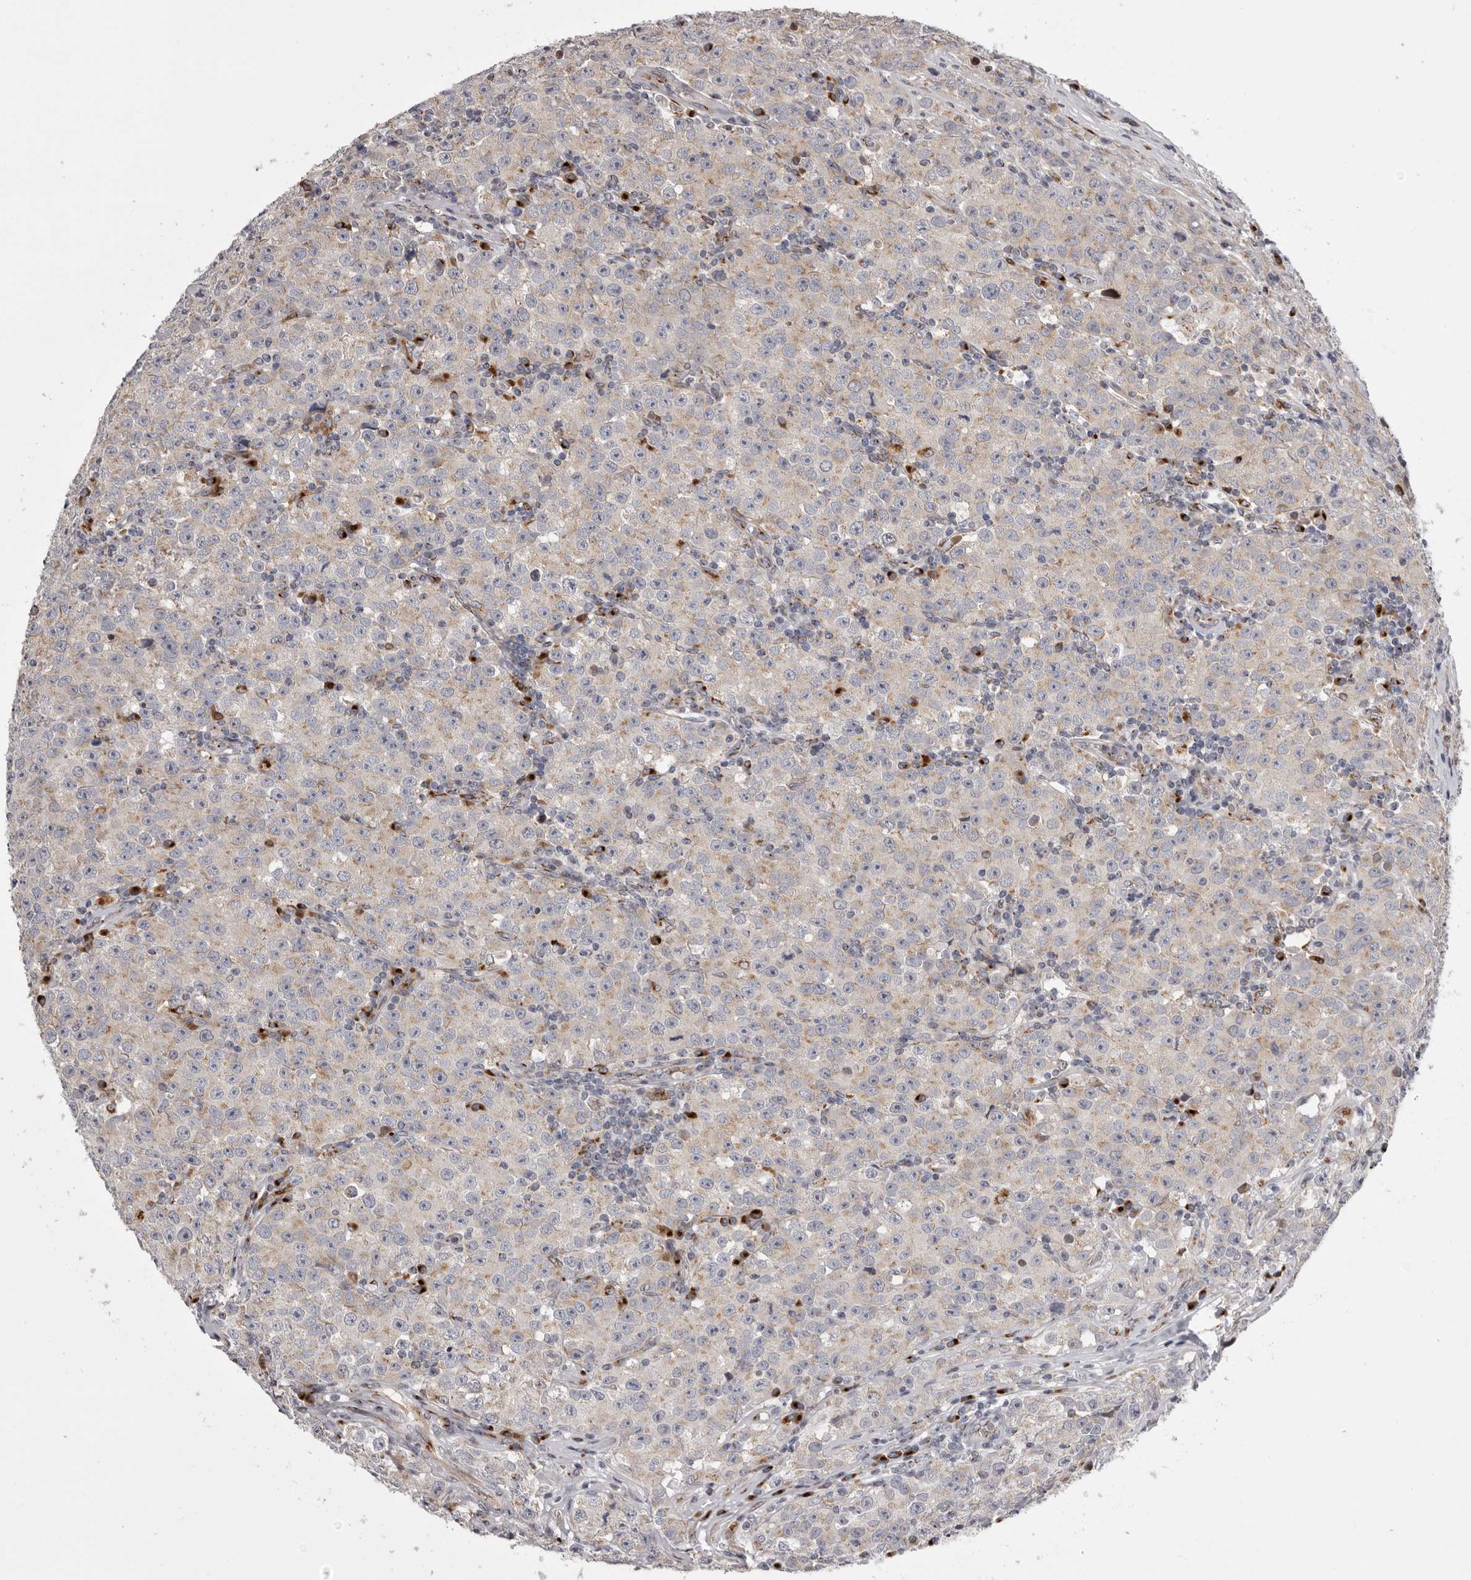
{"staining": {"intensity": "moderate", "quantity": "25%-75%", "location": "cytoplasmic/membranous"}, "tissue": "testis cancer", "cell_type": "Tumor cells", "image_type": "cancer", "snomed": [{"axis": "morphology", "description": "Seminoma, NOS"}, {"axis": "morphology", "description": "Carcinoma, Embryonal, NOS"}, {"axis": "topography", "description": "Testis"}], "caption": "Immunohistochemical staining of human testis cancer (embryonal carcinoma) shows medium levels of moderate cytoplasmic/membranous protein expression in approximately 25%-75% of tumor cells.", "gene": "WDR47", "patient": {"sex": "male", "age": 43}}